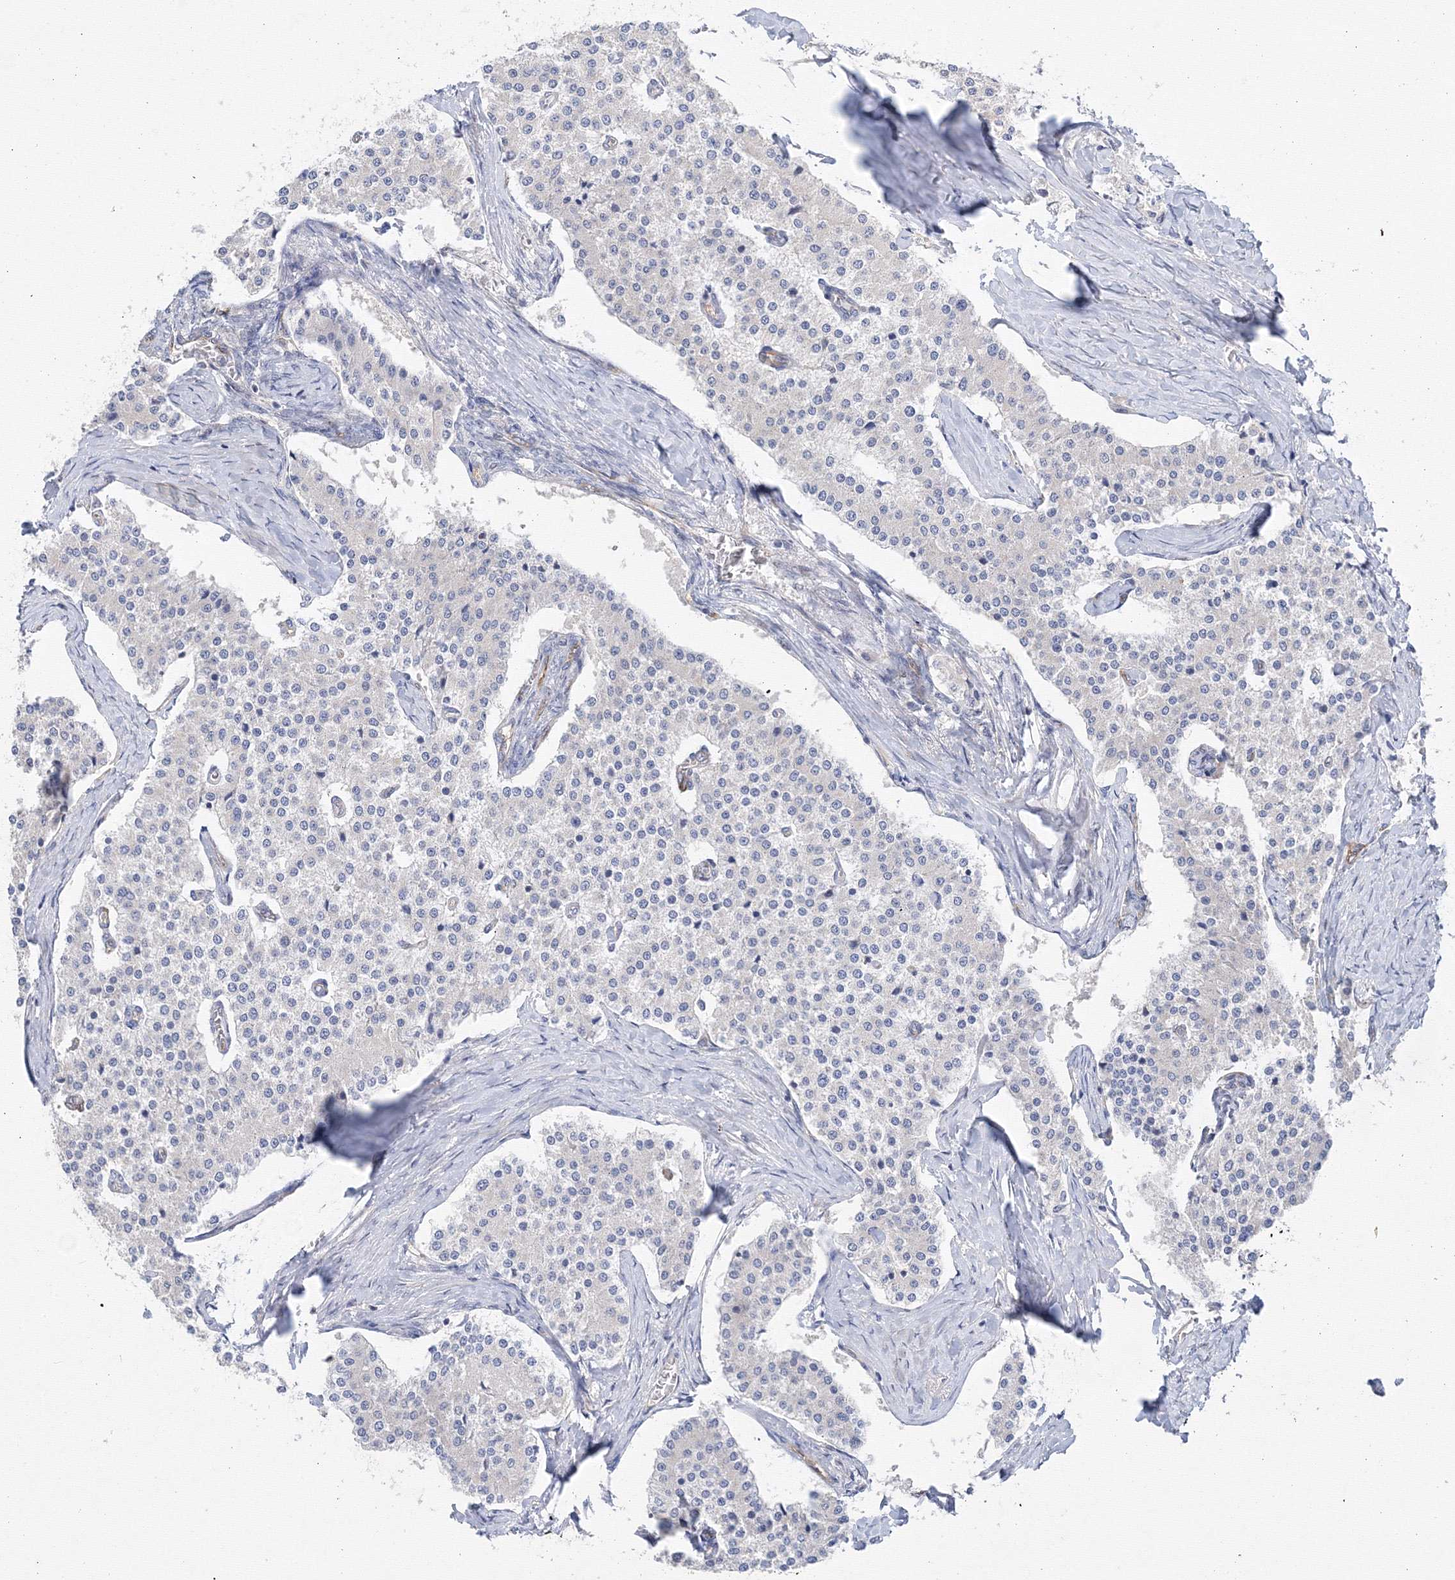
{"staining": {"intensity": "negative", "quantity": "none", "location": "none"}, "tissue": "carcinoid", "cell_type": "Tumor cells", "image_type": "cancer", "snomed": [{"axis": "morphology", "description": "Carcinoid, malignant, NOS"}, {"axis": "topography", "description": "Colon"}], "caption": "Tumor cells show no significant expression in carcinoid. (DAB (3,3'-diaminobenzidine) immunohistochemistry, high magnification).", "gene": "DIS3L2", "patient": {"sex": "female", "age": 52}}